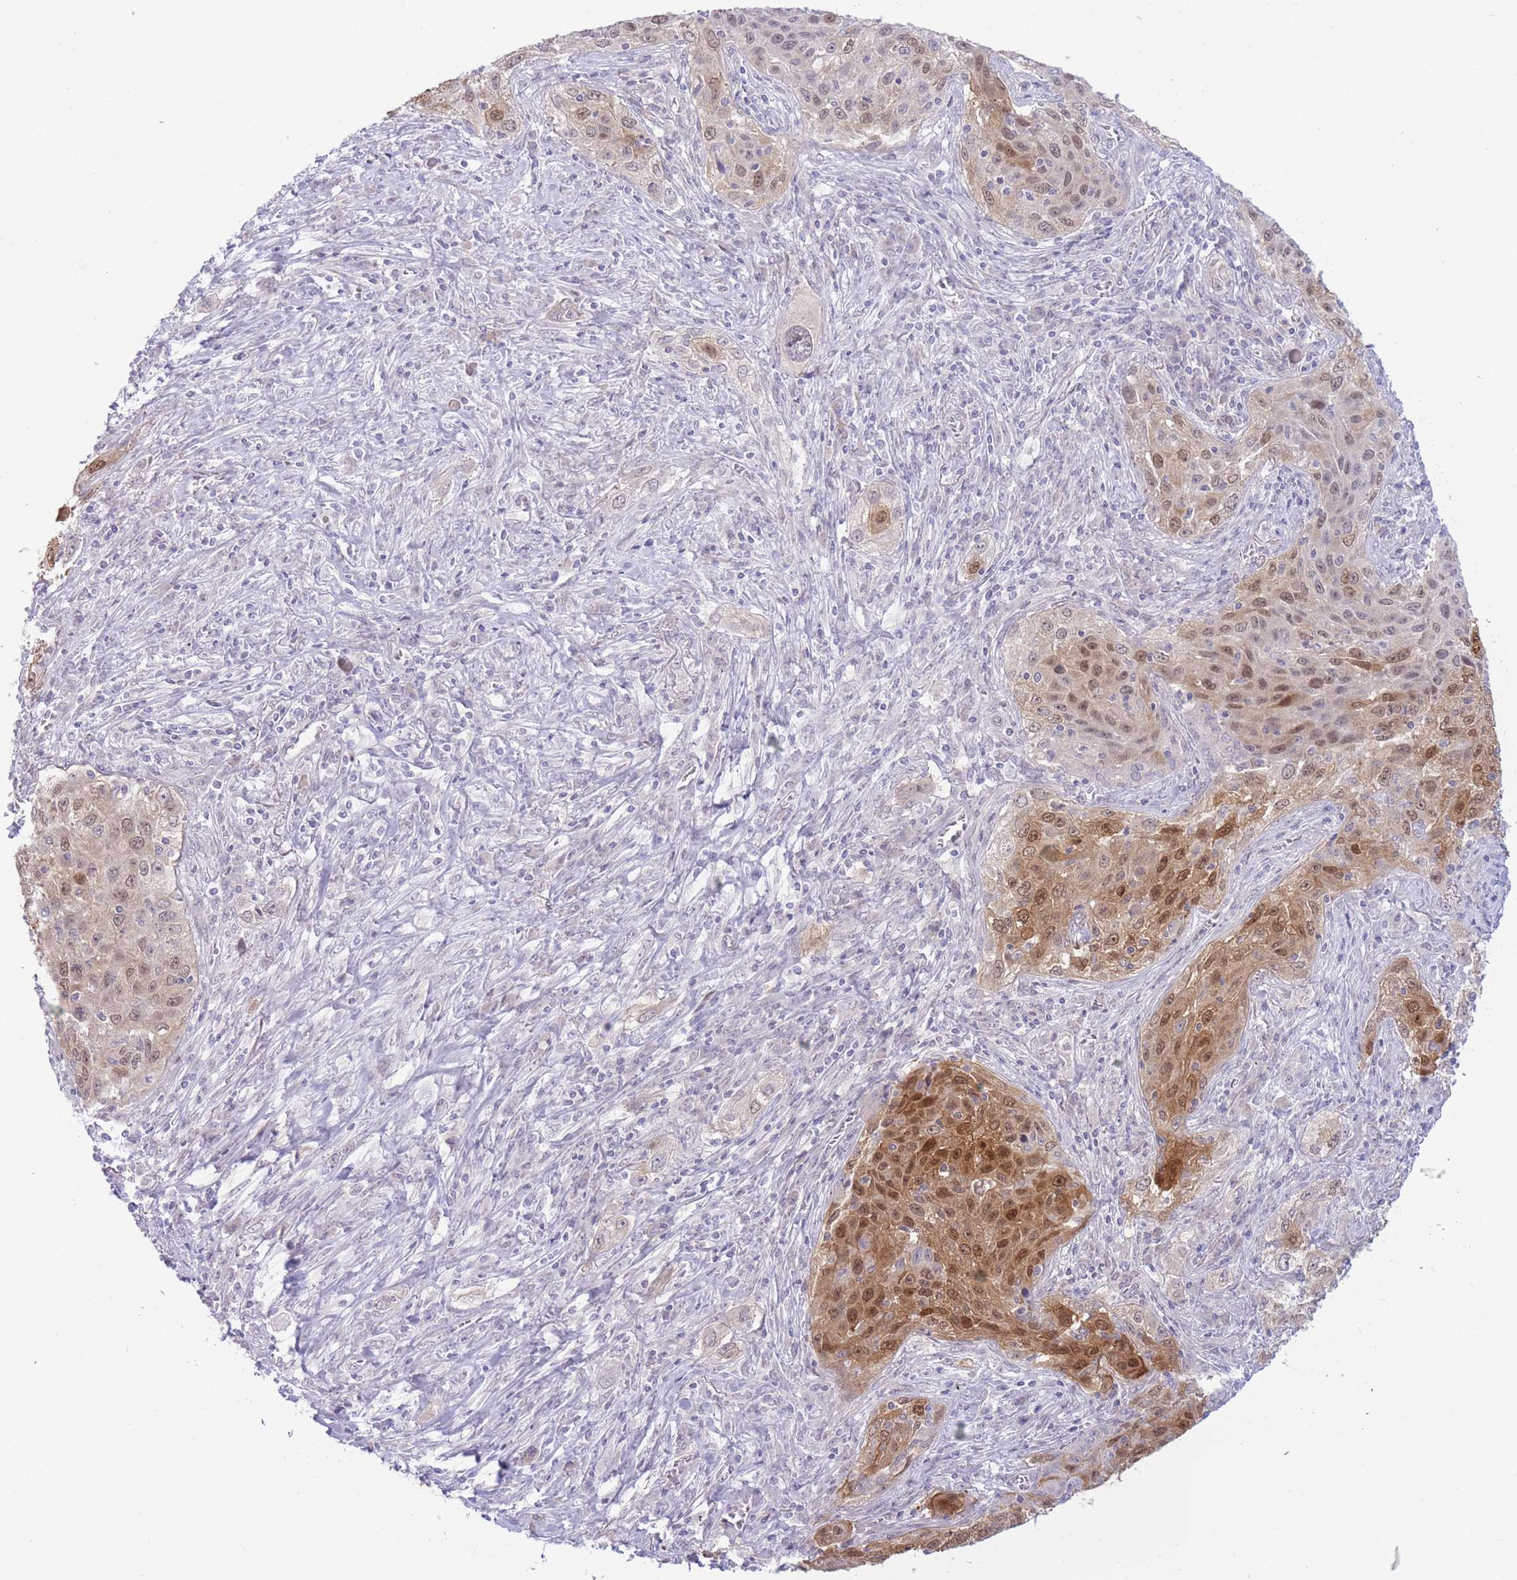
{"staining": {"intensity": "moderate", "quantity": ">75%", "location": "cytoplasmic/membranous,nuclear"}, "tissue": "lung cancer", "cell_type": "Tumor cells", "image_type": "cancer", "snomed": [{"axis": "morphology", "description": "Squamous cell carcinoma, NOS"}, {"axis": "topography", "description": "Lung"}], "caption": "Immunohistochemical staining of lung cancer (squamous cell carcinoma) shows medium levels of moderate cytoplasmic/membranous and nuclear protein staining in about >75% of tumor cells.", "gene": "FBXO46", "patient": {"sex": "female", "age": 69}}